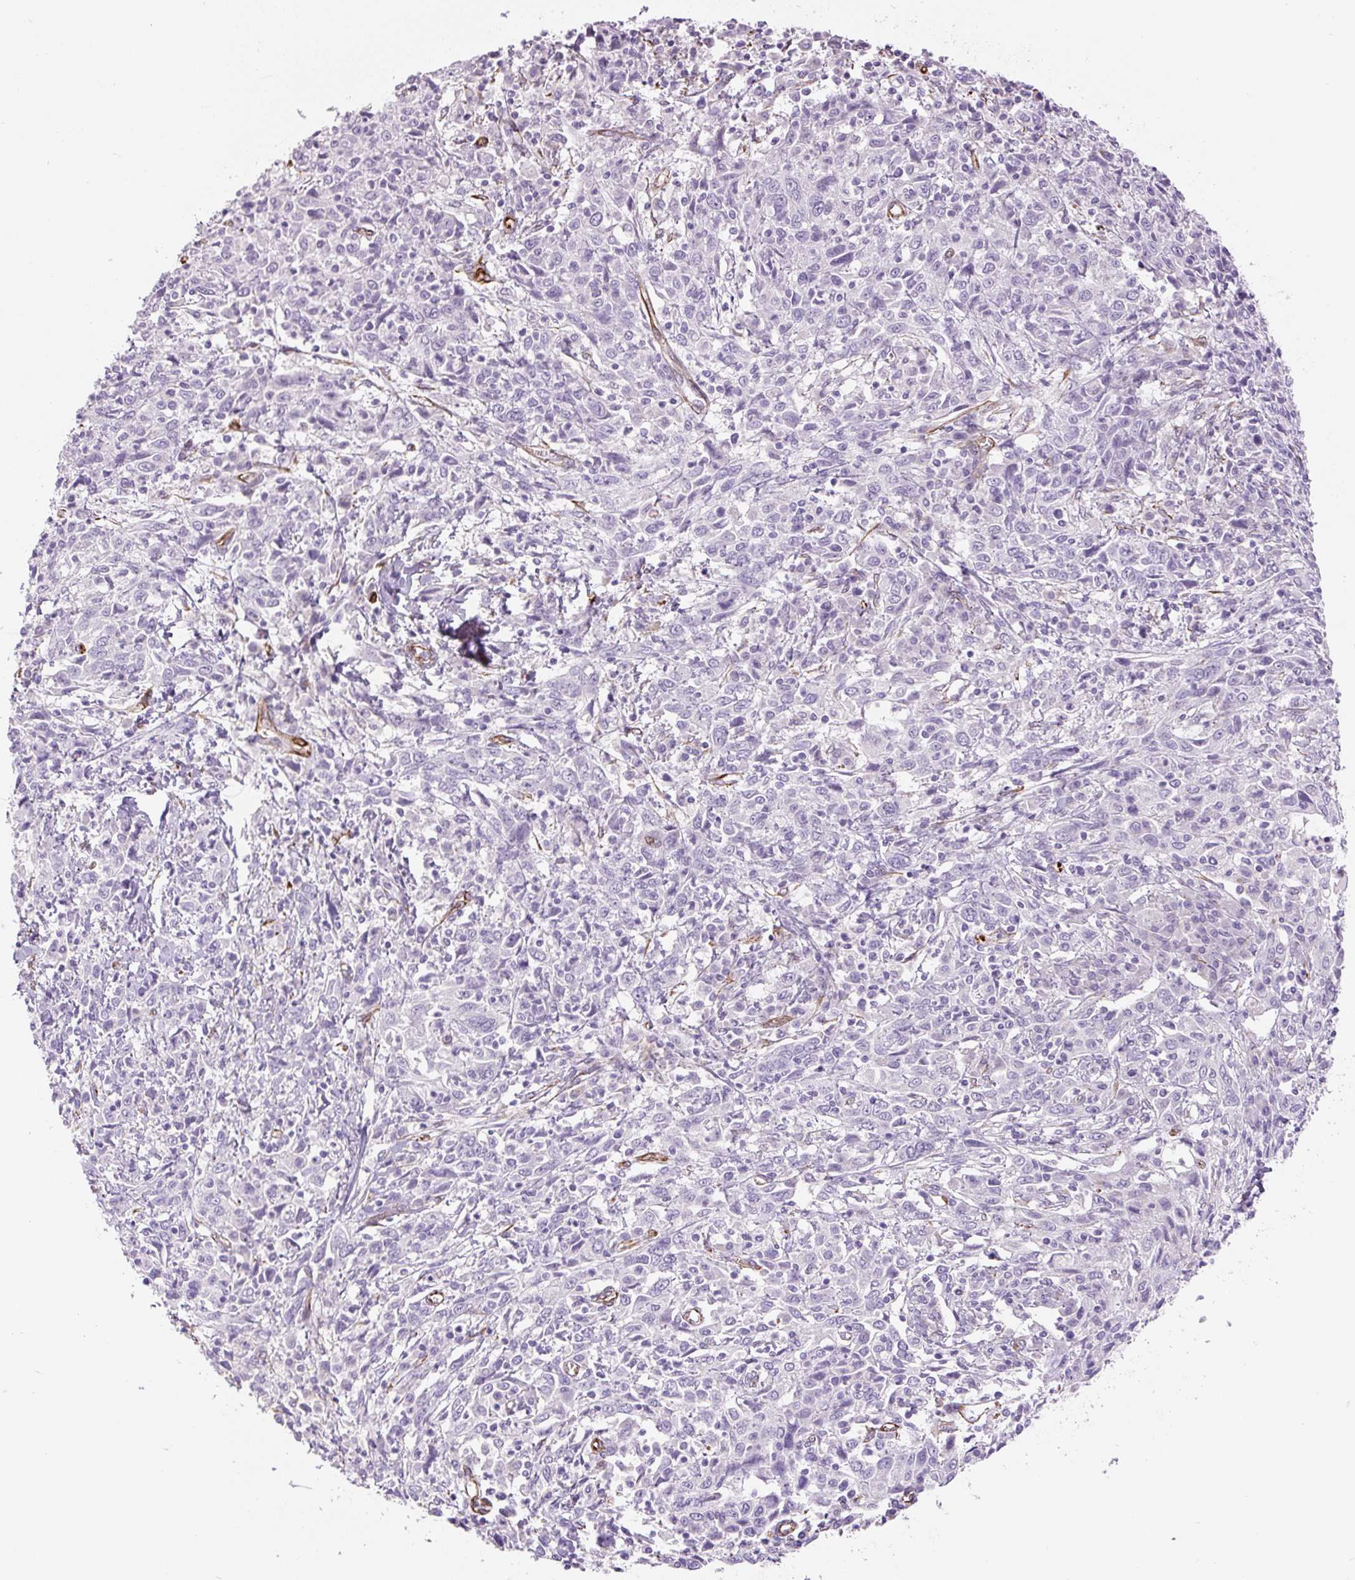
{"staining": {"intensity": "negative", "quantity": "none", "location": "none"}, "tissue": "cervical cancer", "cell_type": "Tumor cells", "image_type": "cancer", "snomed": [{"axis": "morphology", "description": "Squamous cell carcinoma, NOS"}, {"axis": "topography", "description": "Cervix"}], "caption": "A high-resolution image shows IHC staining of squamous cell carcinoma (cervical), which demonstrates no significant positivity in tumor cells. Nuclei are stained in blue.", "gene": "NES", "patient": {"sex": "female", "age": 46}}